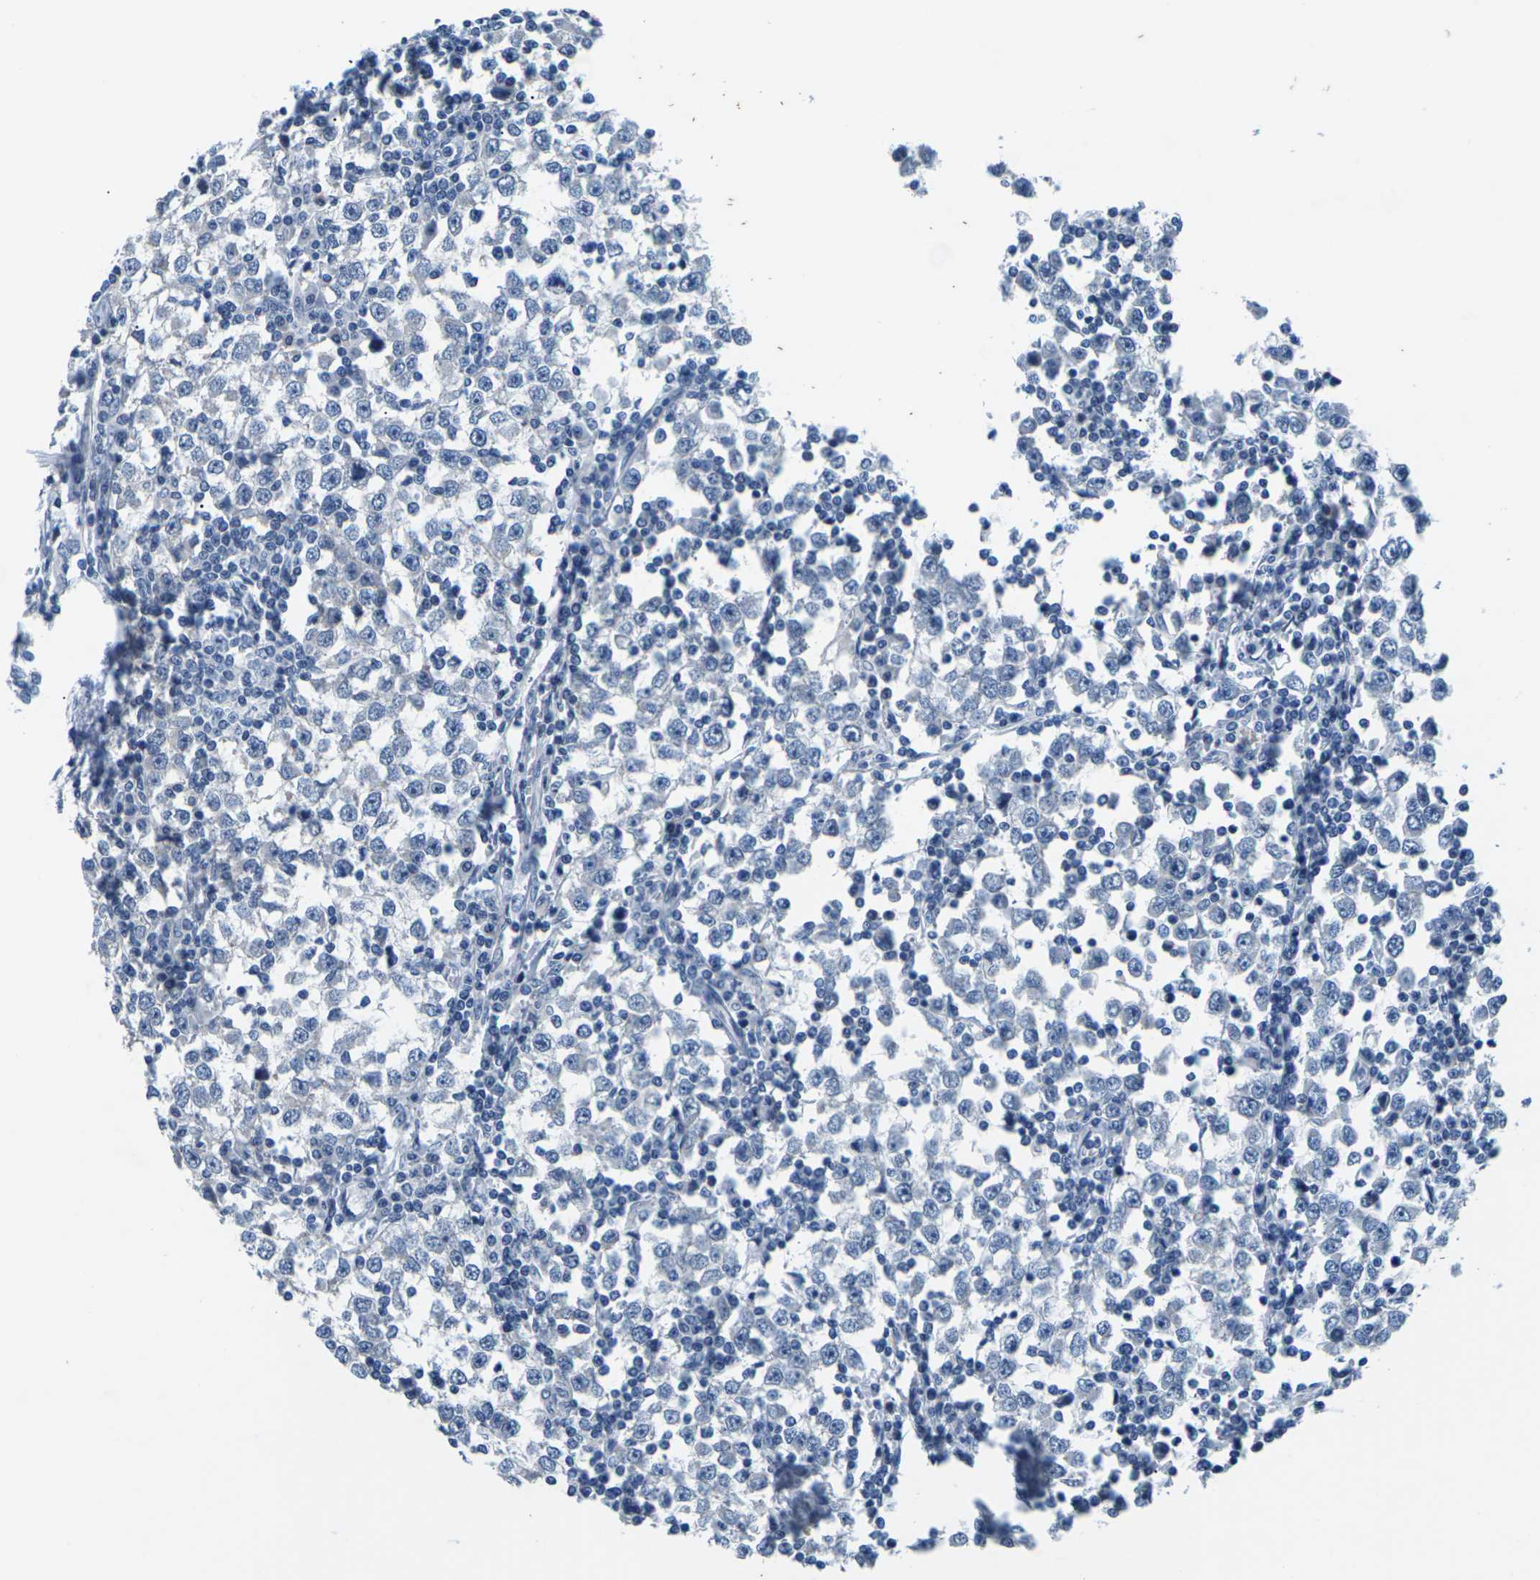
{"staining": {"intensity": "negative", "quantity": "none", "location": "none"}, "tissue": "testis cancer", "cell_type": "Tumor cells", "image_type": "cancer", "snomed": [{"axis": "morphology", "description": "Seminoma, NOS"}, {"axis": "topography", "description": "Testis"}], "caption": "DAB (3,3'-diaminobenzidine) immunohistochemical staining of testis seminoma exhibits no significant staining in tumor cells.", "gene": "UMOD", "patient": {"sex": "male", "age": 65}}